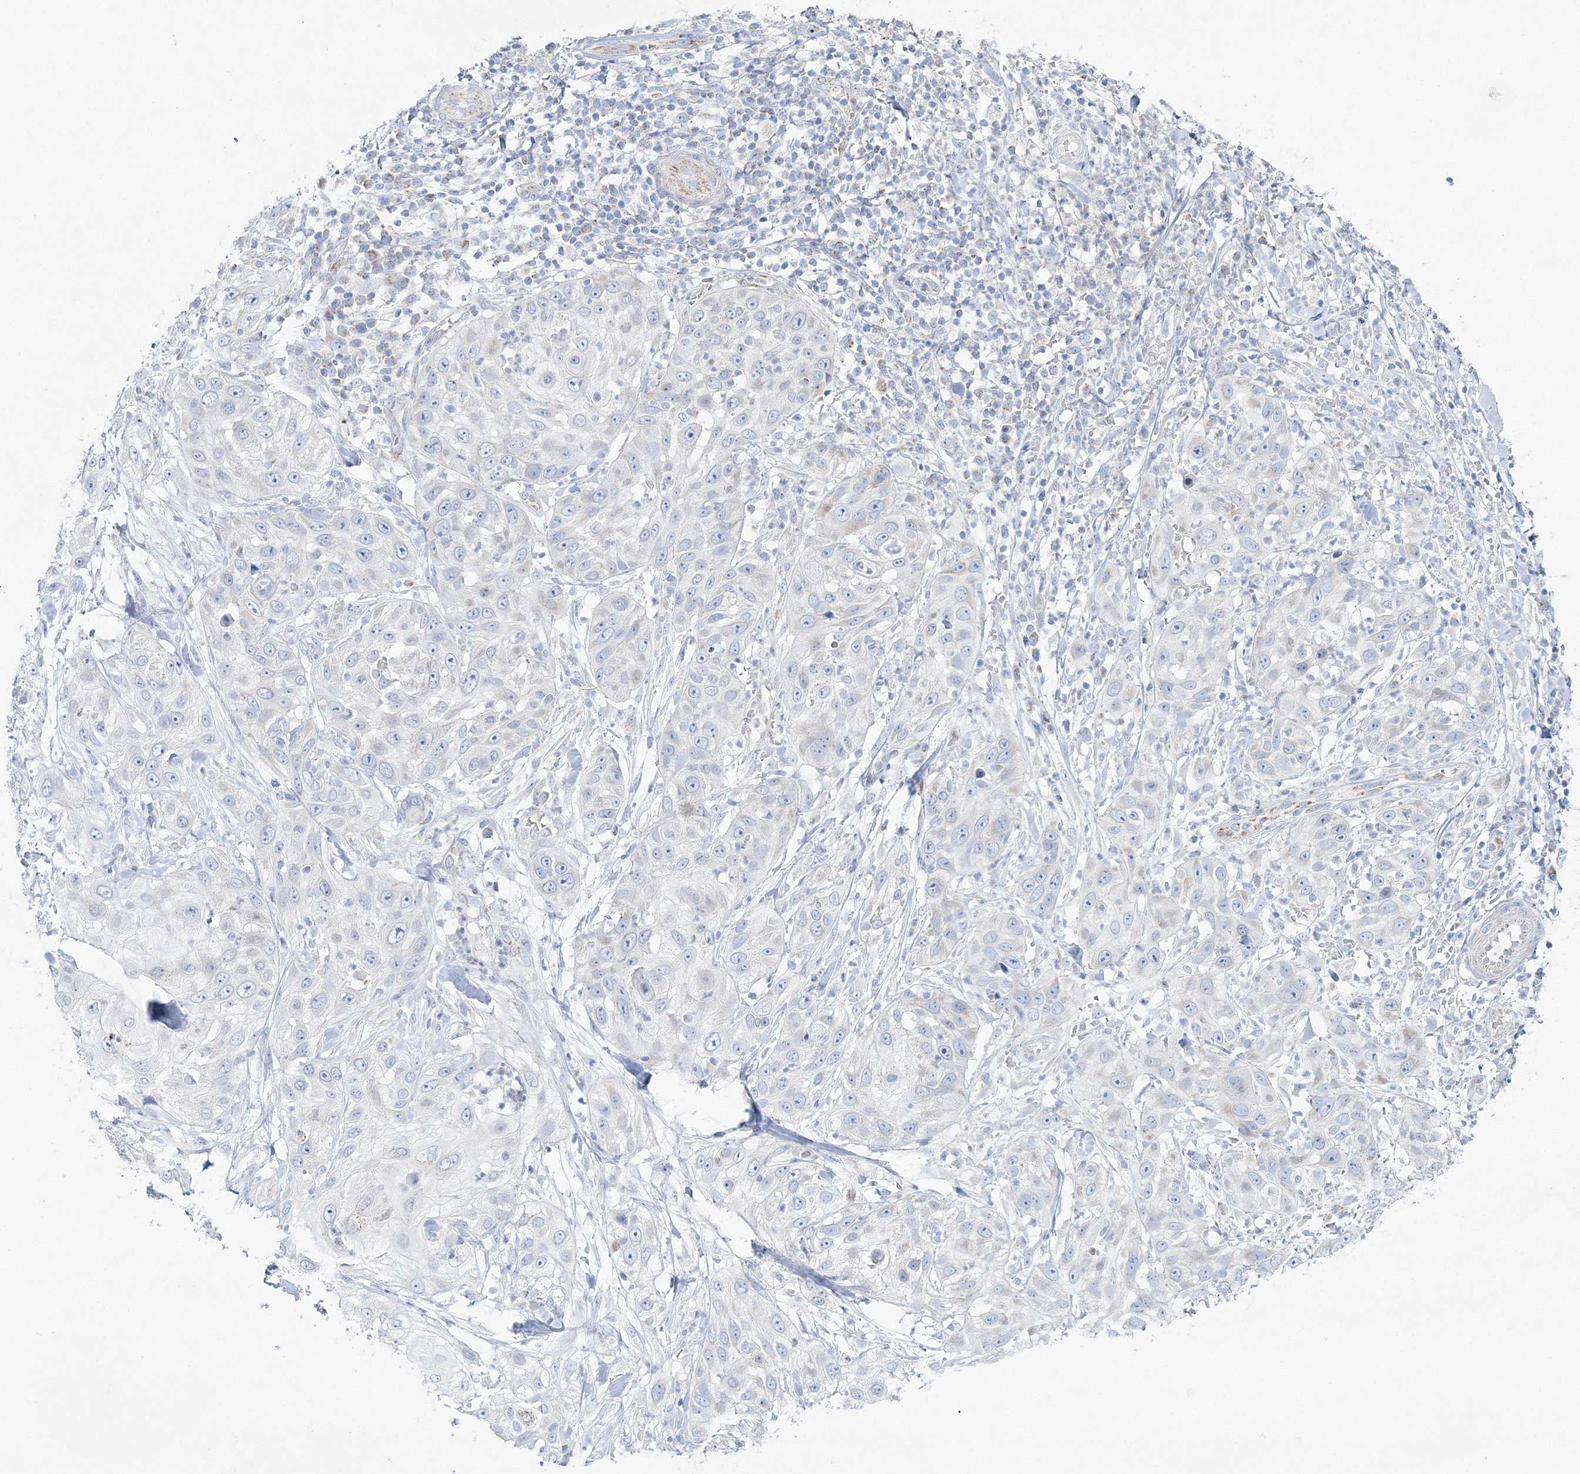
{"staining": {"intensity": "negative", "quantity": "none", "location": "none"}, "tissue": "skin cancer", "cell_type": "Tumor cells", "image_type": "cancer", "snomed": [{"axis": "morphology", "description": "Squamous cell carcinoma, NOS"}, {"axis": "topography", "description": "Skin"}], "caption": "DAB (3,3'-diaminobenzidine) immunohistochemical staining of skin squamous cell carcinoma displays no significant expression in tumor cells.", "gene": "HIBCH", "patient": {"sex": "female", "age": 44}}